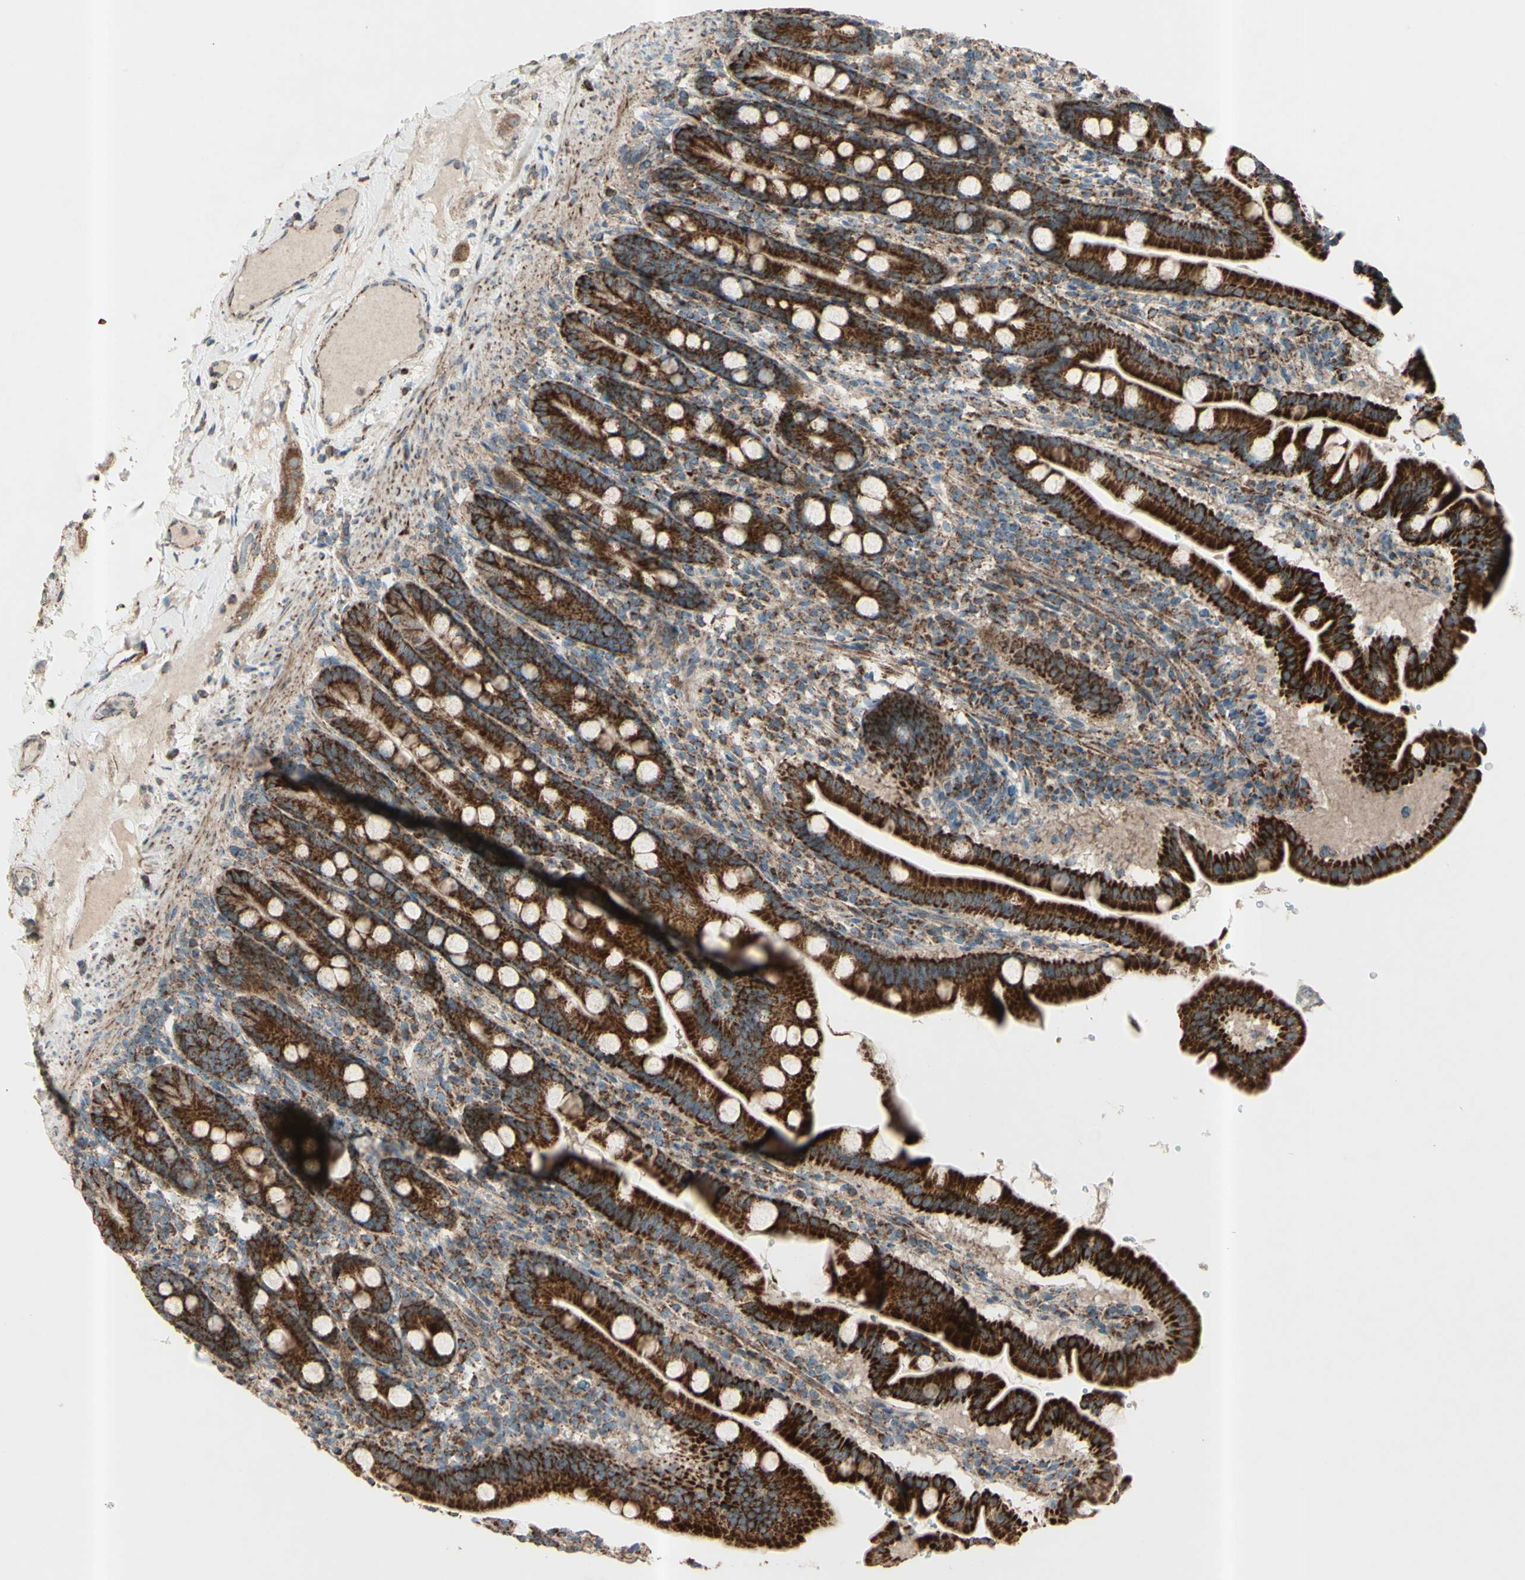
{"staining": {"intensity": "strong", "quantity": ">75%", "location": "cytoplasmic/membranous"}, "tissue": "duodenum", "cell_type": "Glandular cells", "image_type": "normal", "snomed": [{"axis": "morphology", "description": "Normal tissue, NOS"}, {"axis": "topography", "description": "Duodenum"}], "caption": "Immunohistochemical staining of benign duodenum exhibits high levels of strong cytoplasmic/membranous staining in approximately >75% of glandular cells. (IHC, brightfield microscopy, high magnification).", "gene": "RHOT1", "patient": {"sex": "male", "age": 50}}